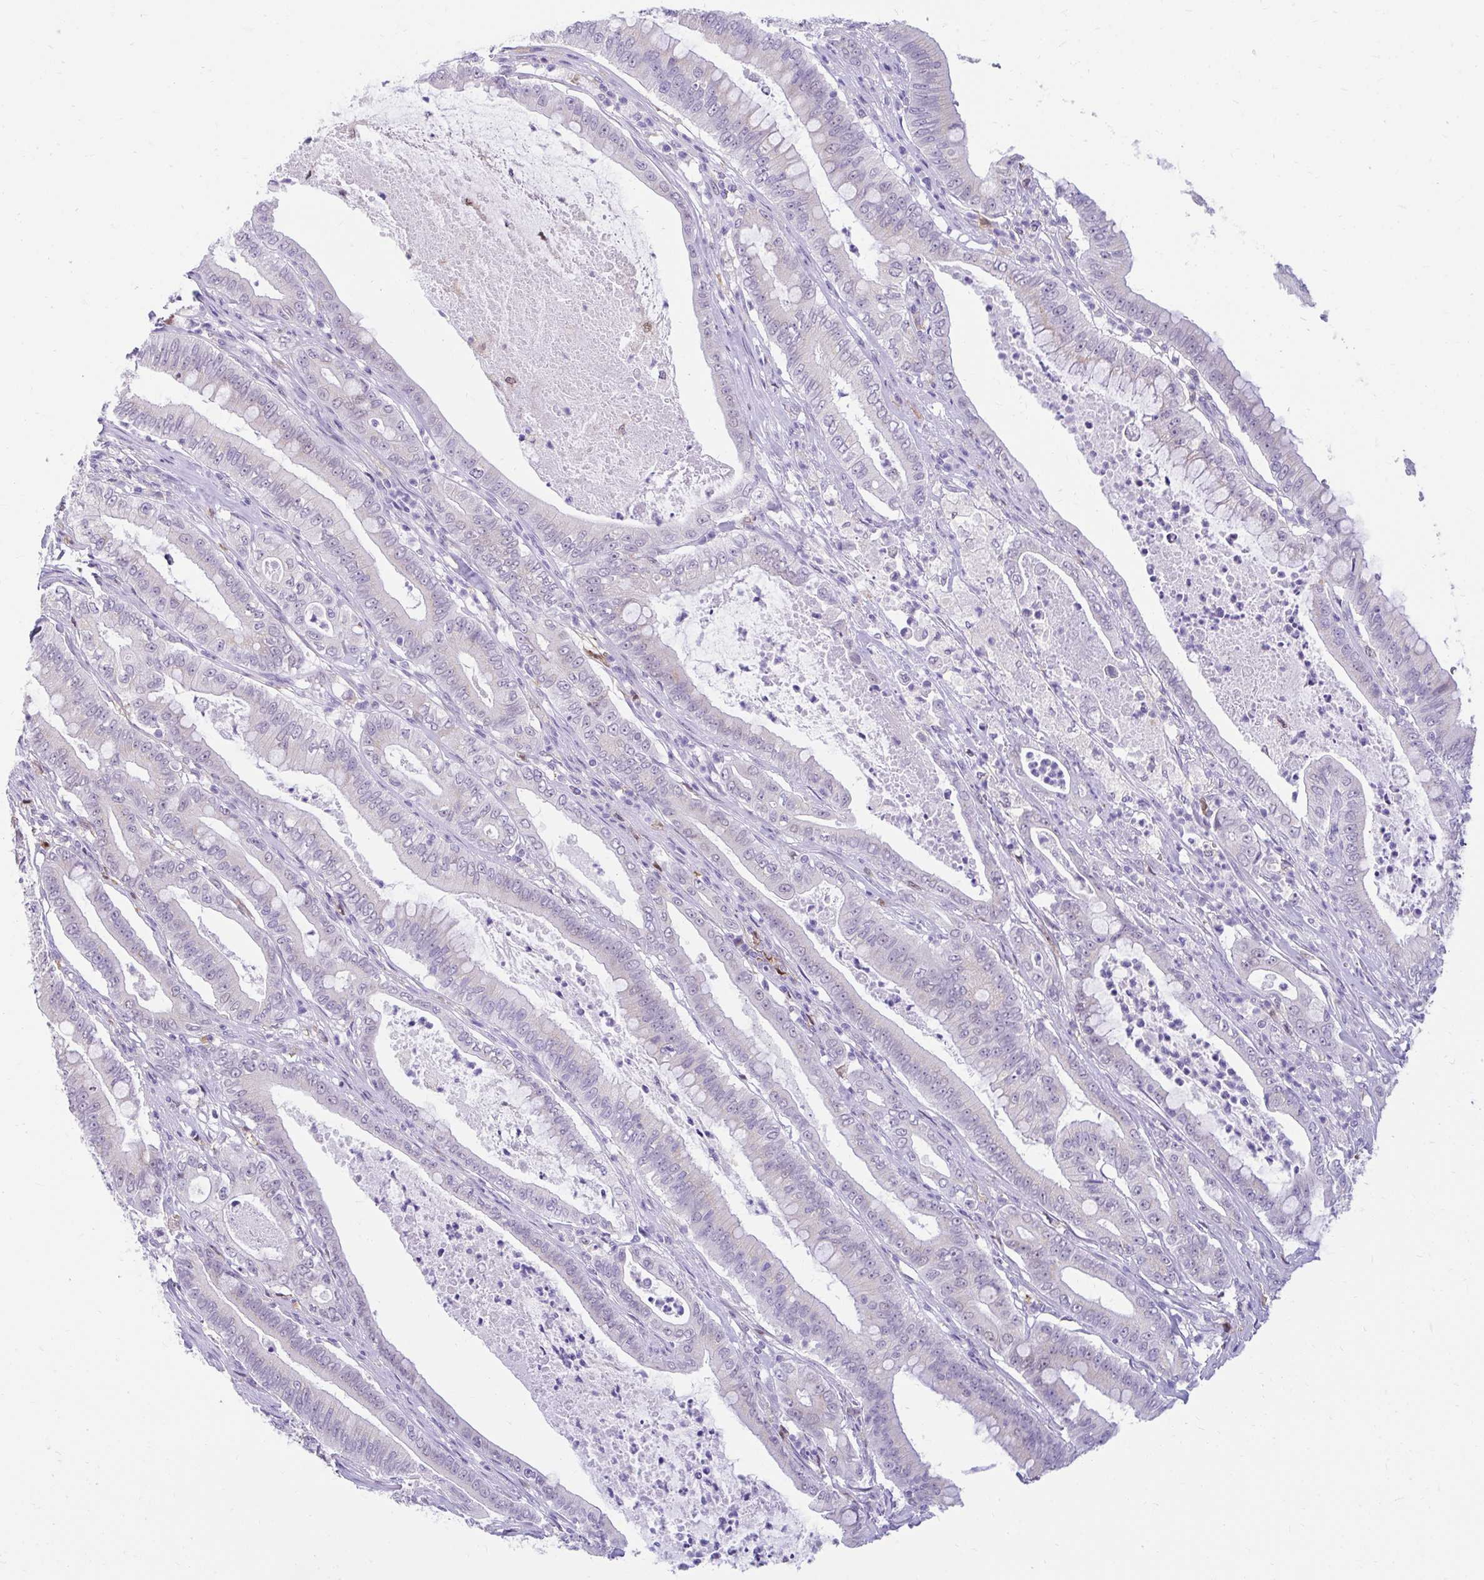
{"staining": {"intensity": "negative", "quantity": "none", "location": "none"}, "tissue": "pancreatic cancer", "cell_type": "Tumor cells", "image_type": "cancer", "snomed": [{"axis": "morphology", "description": "Adenocarcinoma, NOS"}, {"axis": "topography", "description": "Pancreas"}], "caption": "Immunohistochemistry (IHC) photomicrograph of neoplastic tissue: human pancreatic cancer (adenocarcinoma) stained with DAB (3,3'-diaminobenzidine) reveals no significant protein positivity in tumor cells.", "gene": "GLB1L2", "patient": {"sex": "male", "age": 71}}